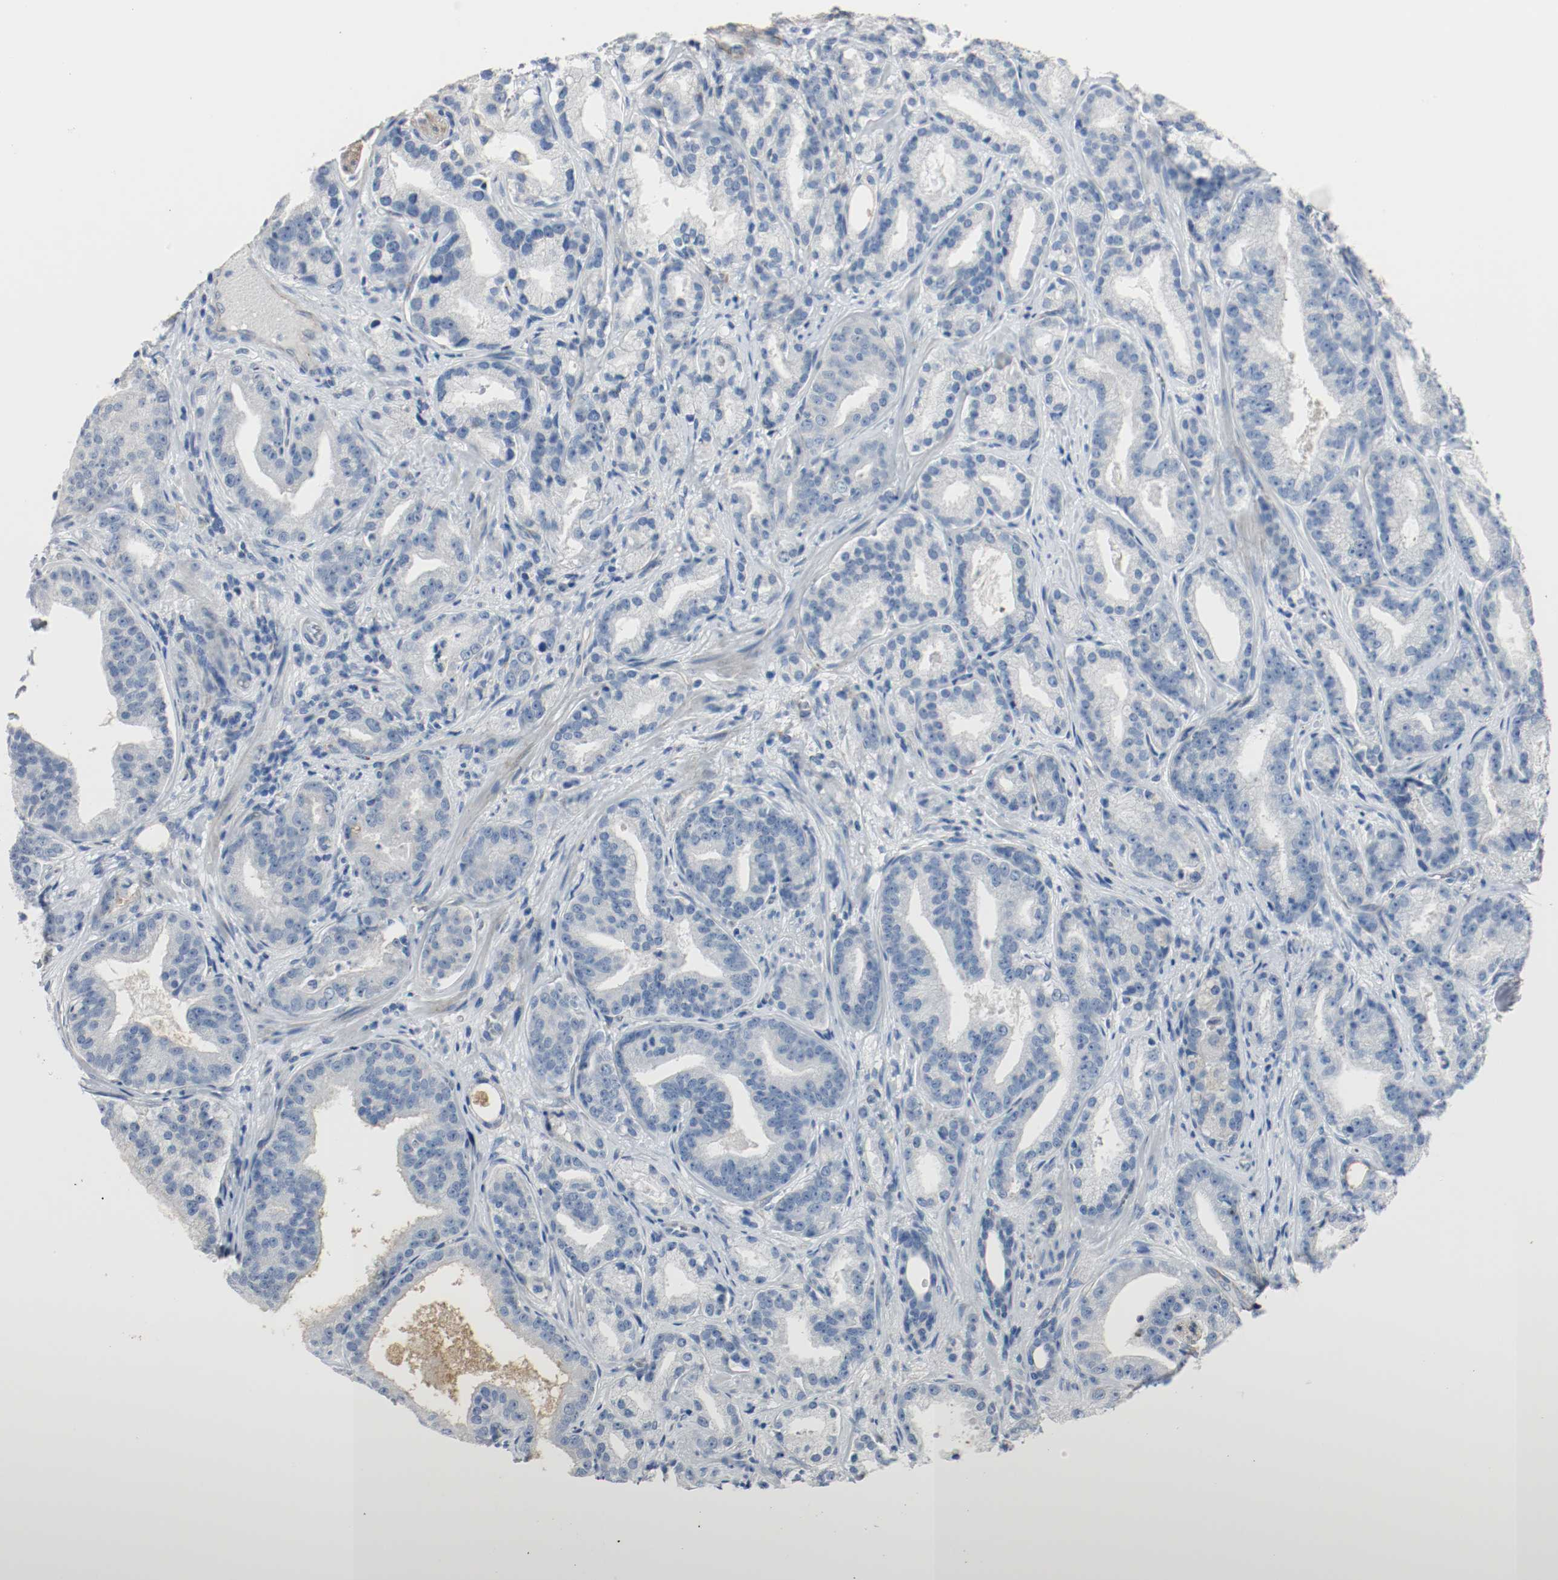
{"staining": {"intensity": "negative", "quantity": "none", "location": "none"}, "tissue": "prostate cancer", "cell_type": "Tumor cells", "image_type": "cancer", "snomed": [{"axis": "morphology", "description": "Adenocarcinoma, Low grade"}, {"axis": "topography", "description": "Prostate"}], "caption": "Histopathology image shows no protein expression in tumor cells of prostate low-grade adenocarcinoma tissue.", "gene": "LAMB1", "patient": {"sex": "male", "age": 63}}